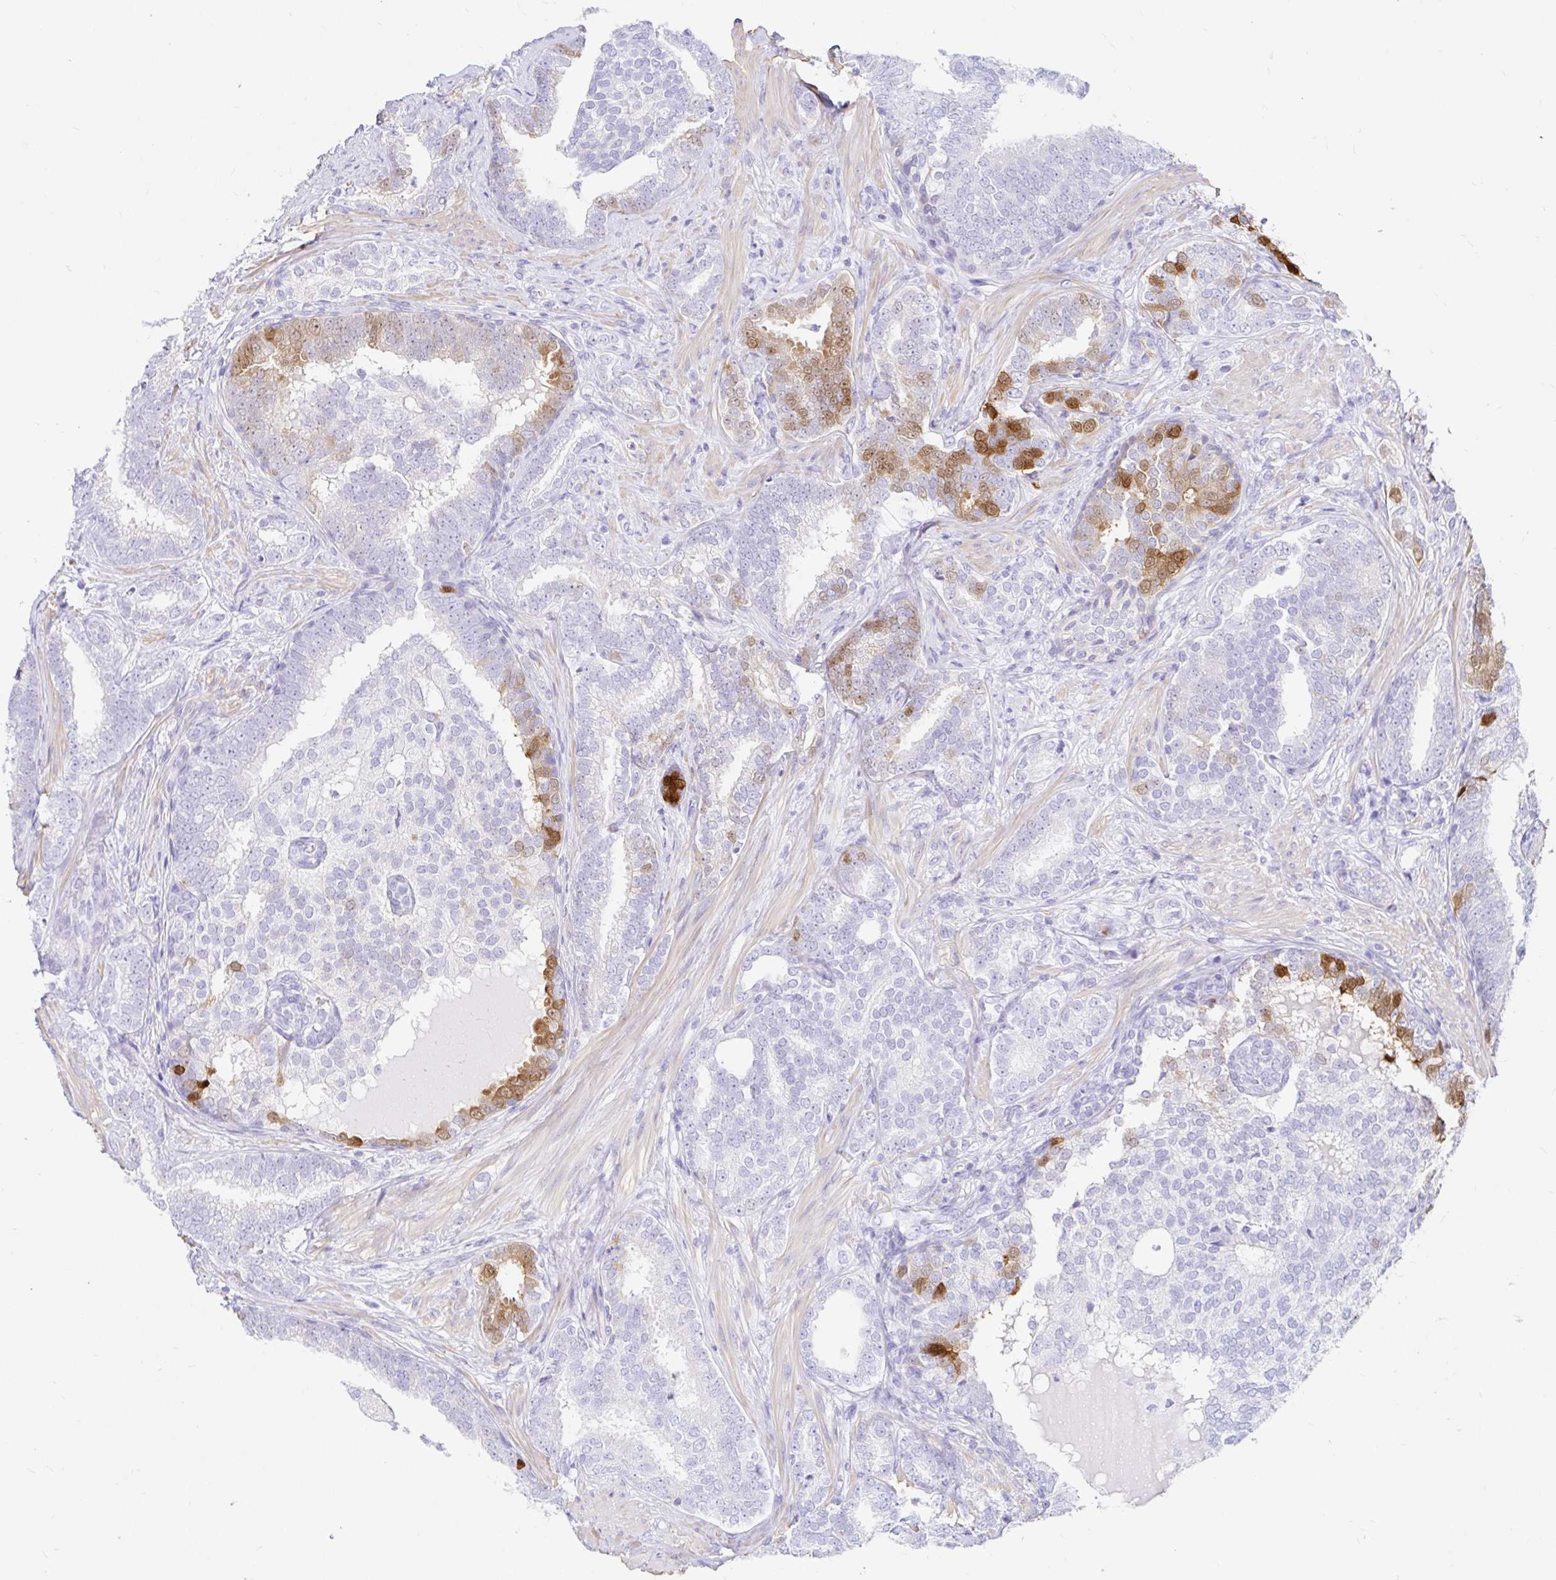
{"staining": {"intensity": "moderate", "quantity": "<25%", "location": "cytoplasmic/membranous,nuclear"}, "tissue": "prostate cancer", "cell_type": "Tumor cells", "image_type": "cancer", "snomed": [{"axis": "morphology", "description": "Adenocarcinoma, High grade"}, {"axis": "topography", "description": "Prostate"}], "caption": "Adenocarcinoma (high-grade) (prostate) stained for a protein (brown) demonstrates moderate cytoplasmic/membranous and nuclear positive staining in about <25% of tumor cells.", "gene": "PPP1R1B", "patient": {"sex": "male", "age": 72}}